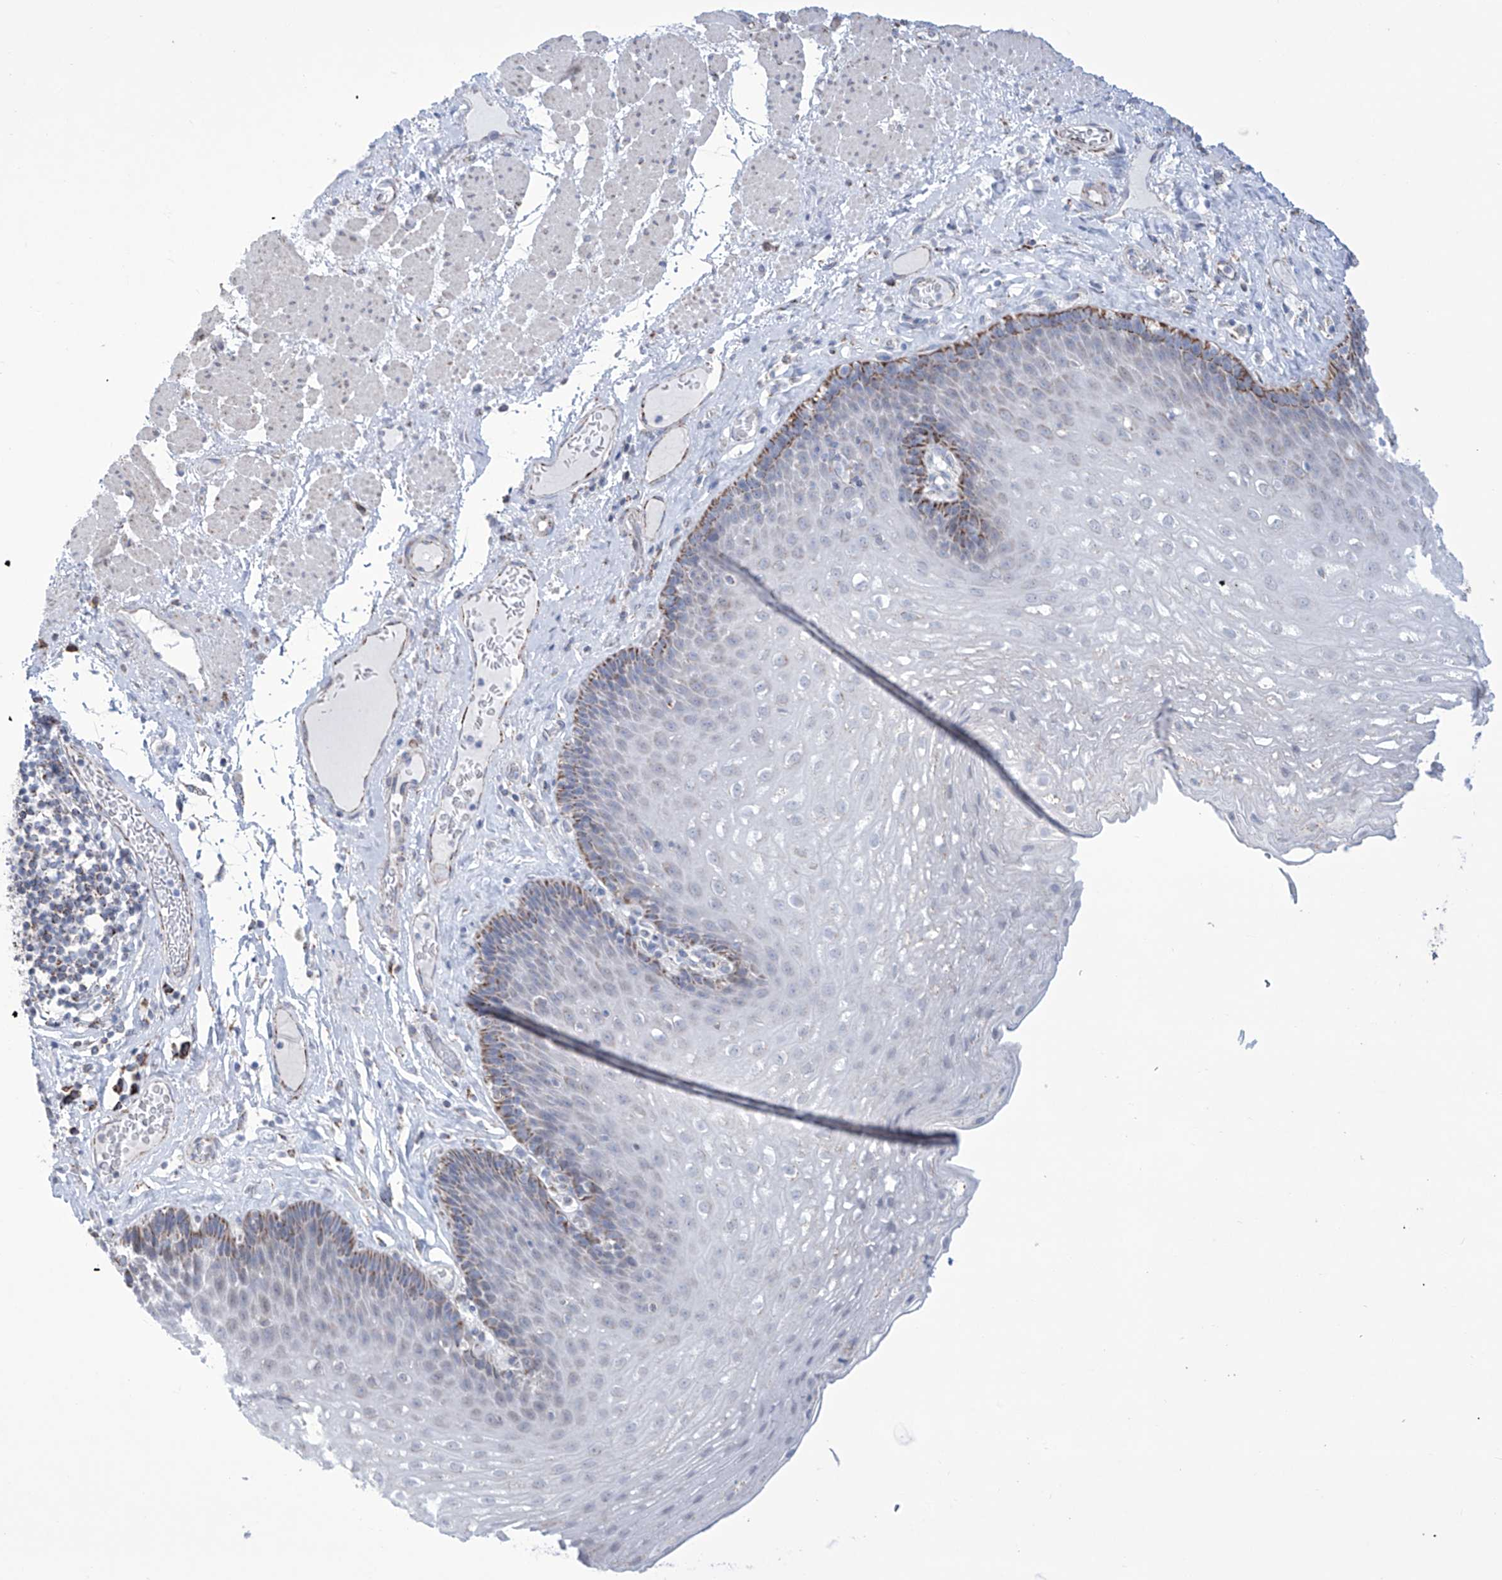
{"staining": {"intensity": "strong", "quantity": "<25%", "location": "cytoplasmic/membranous"}, "tissue": "esophagus", "cell_type": "Squamous epithelial cells", "image_type": "normal", "snomed": [{"axis": "morphology", "description": "Normal tissue, NOS"}, {"axis": "topography", "description": "Esophagus"}], "caption": "Immunohistochemistry of unremarkable human esophagus shows medium levels of strong cytoplasmic/membranous positivity in about <25% of squamous epithelial cells.", "gene": "ALDH6A1", "patient": {"sex": "female", "age": 66}}